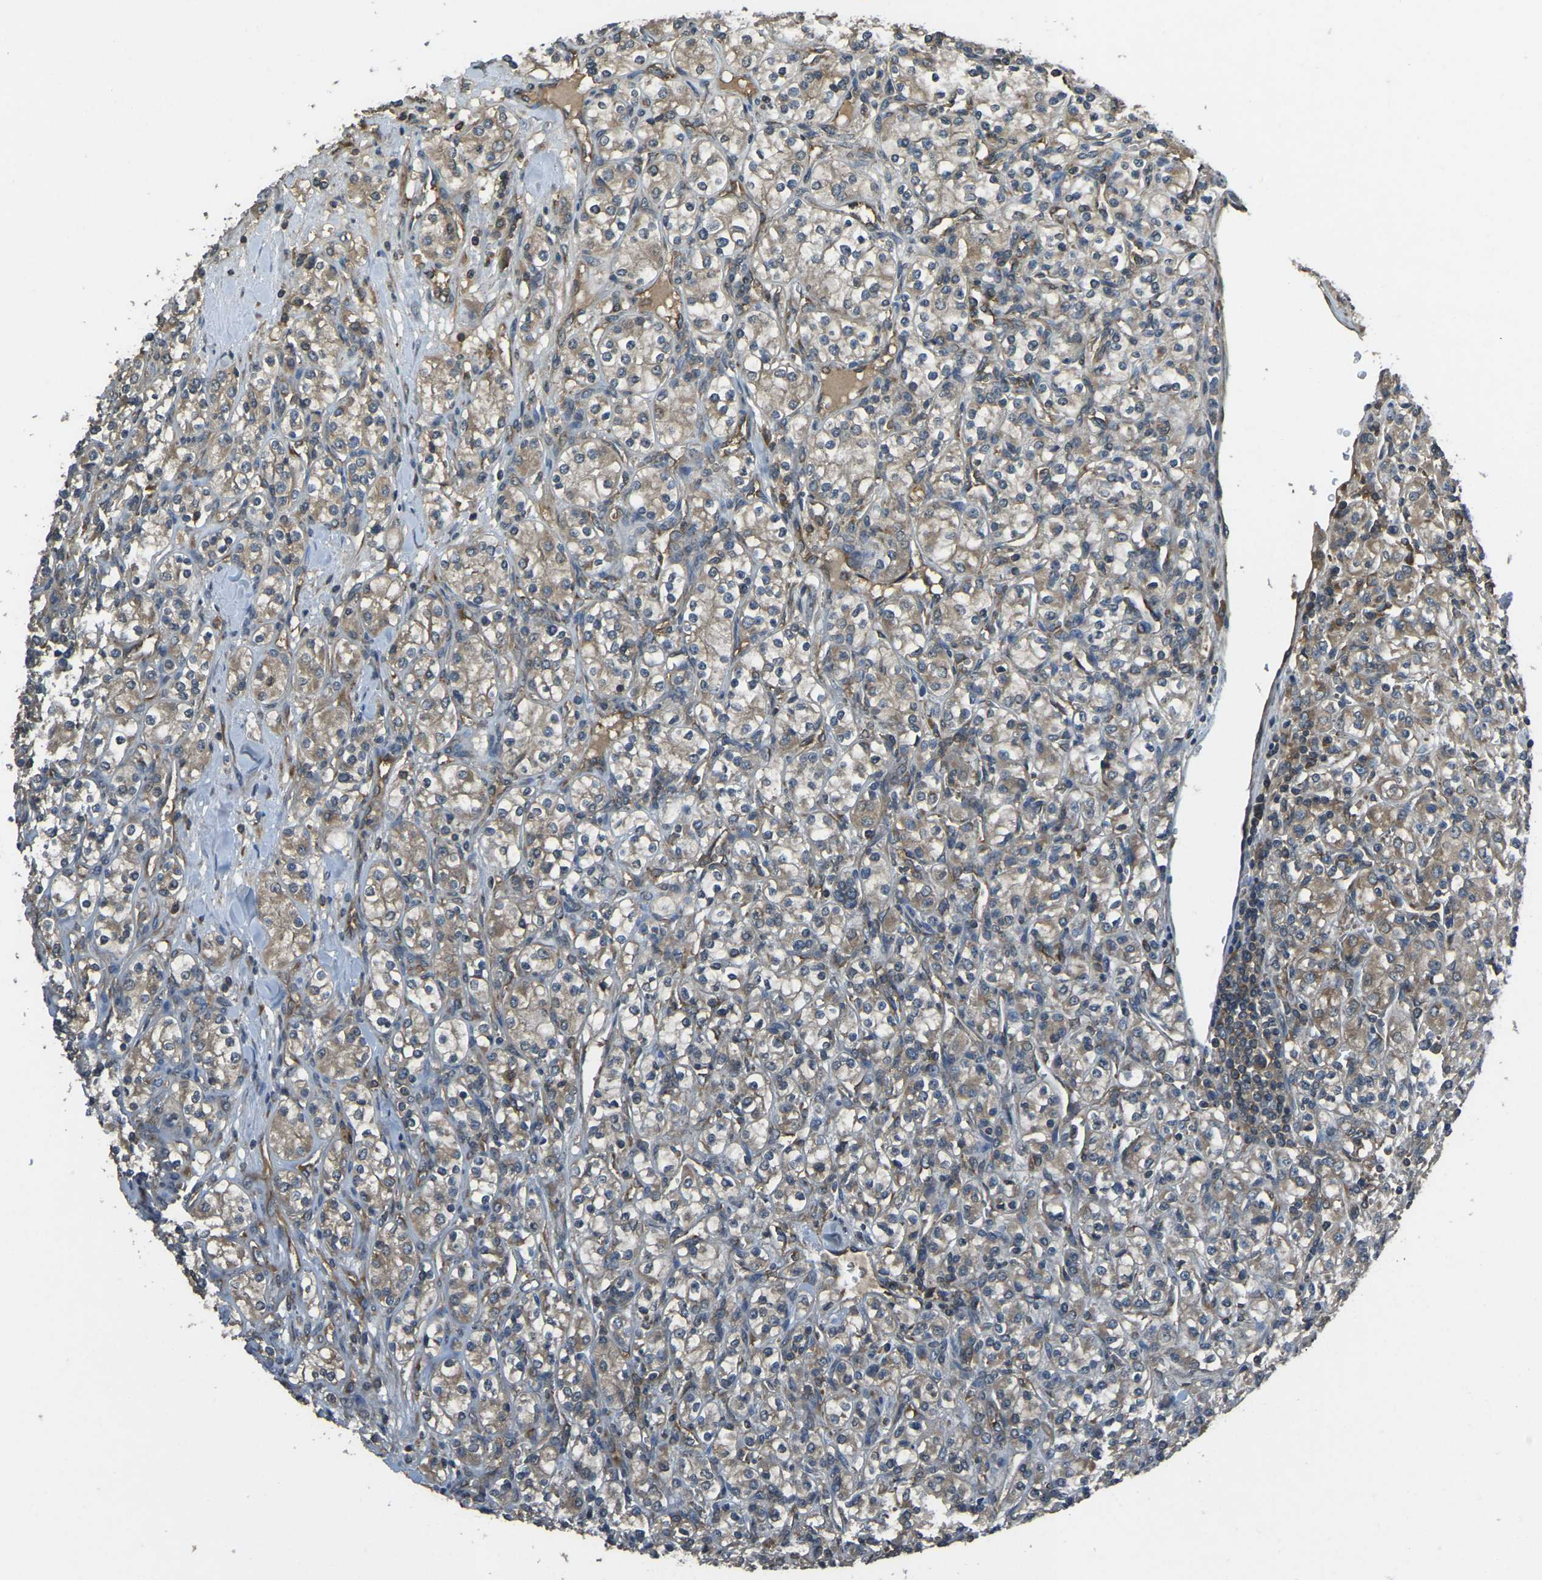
{"staining": {"intensity": "moderate", "quantity": ">75%", "location": "cytoplasmic/membranous"}, "tissue": "renal cancer", "cell_type": "Tumor cells", "image_type": "cancer", "snomed": [{"axis": "morphology", "description": "Adenocarcinoma, NOS"}, {"axis": "topography", "description": "Kidney"}], "caption": "A brown stain shows moderate cytoplasmic/membranous staining of a protein in human renal cancer (adenocarcinoma) tumor cells.", "gene": "AIMP1", "patient": {"sex": "male", "age": 77}}